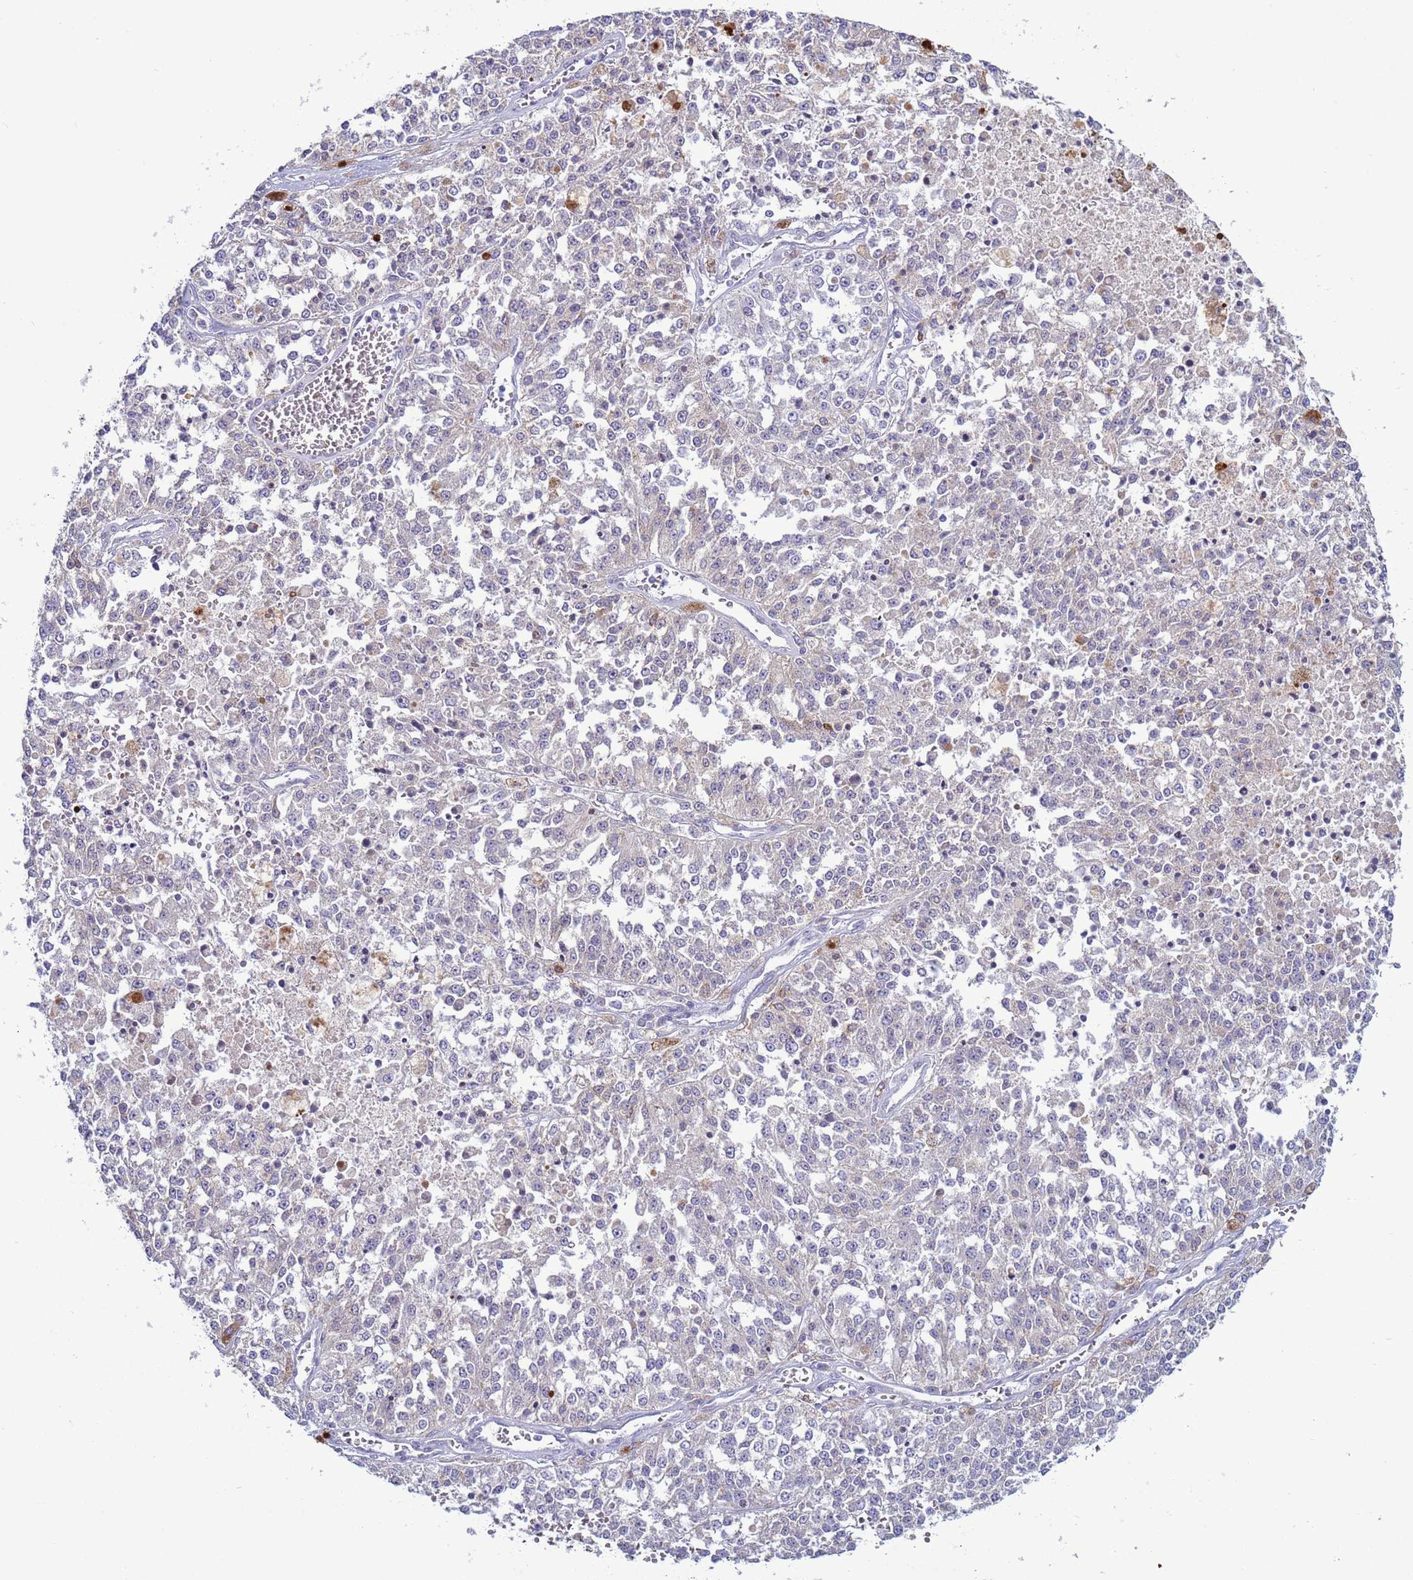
{"staining": {"intensity": "negative", "quantity": "none", "location": "none"}, "tissue": "melanoma", "cell_type": "Tumor cells", "image_type": "cancer", "snomed": [{"axis": "morphology", "description": "Malignant melanoma, NOS"}, {"axis": "topography", "description": "Skin"}], "caption": "A photomicrograph of human malignant melanoma is negative for staining in tumor cells.", "gene": "ABHD17B", "patient": {"sex": "female", "age": 64}}